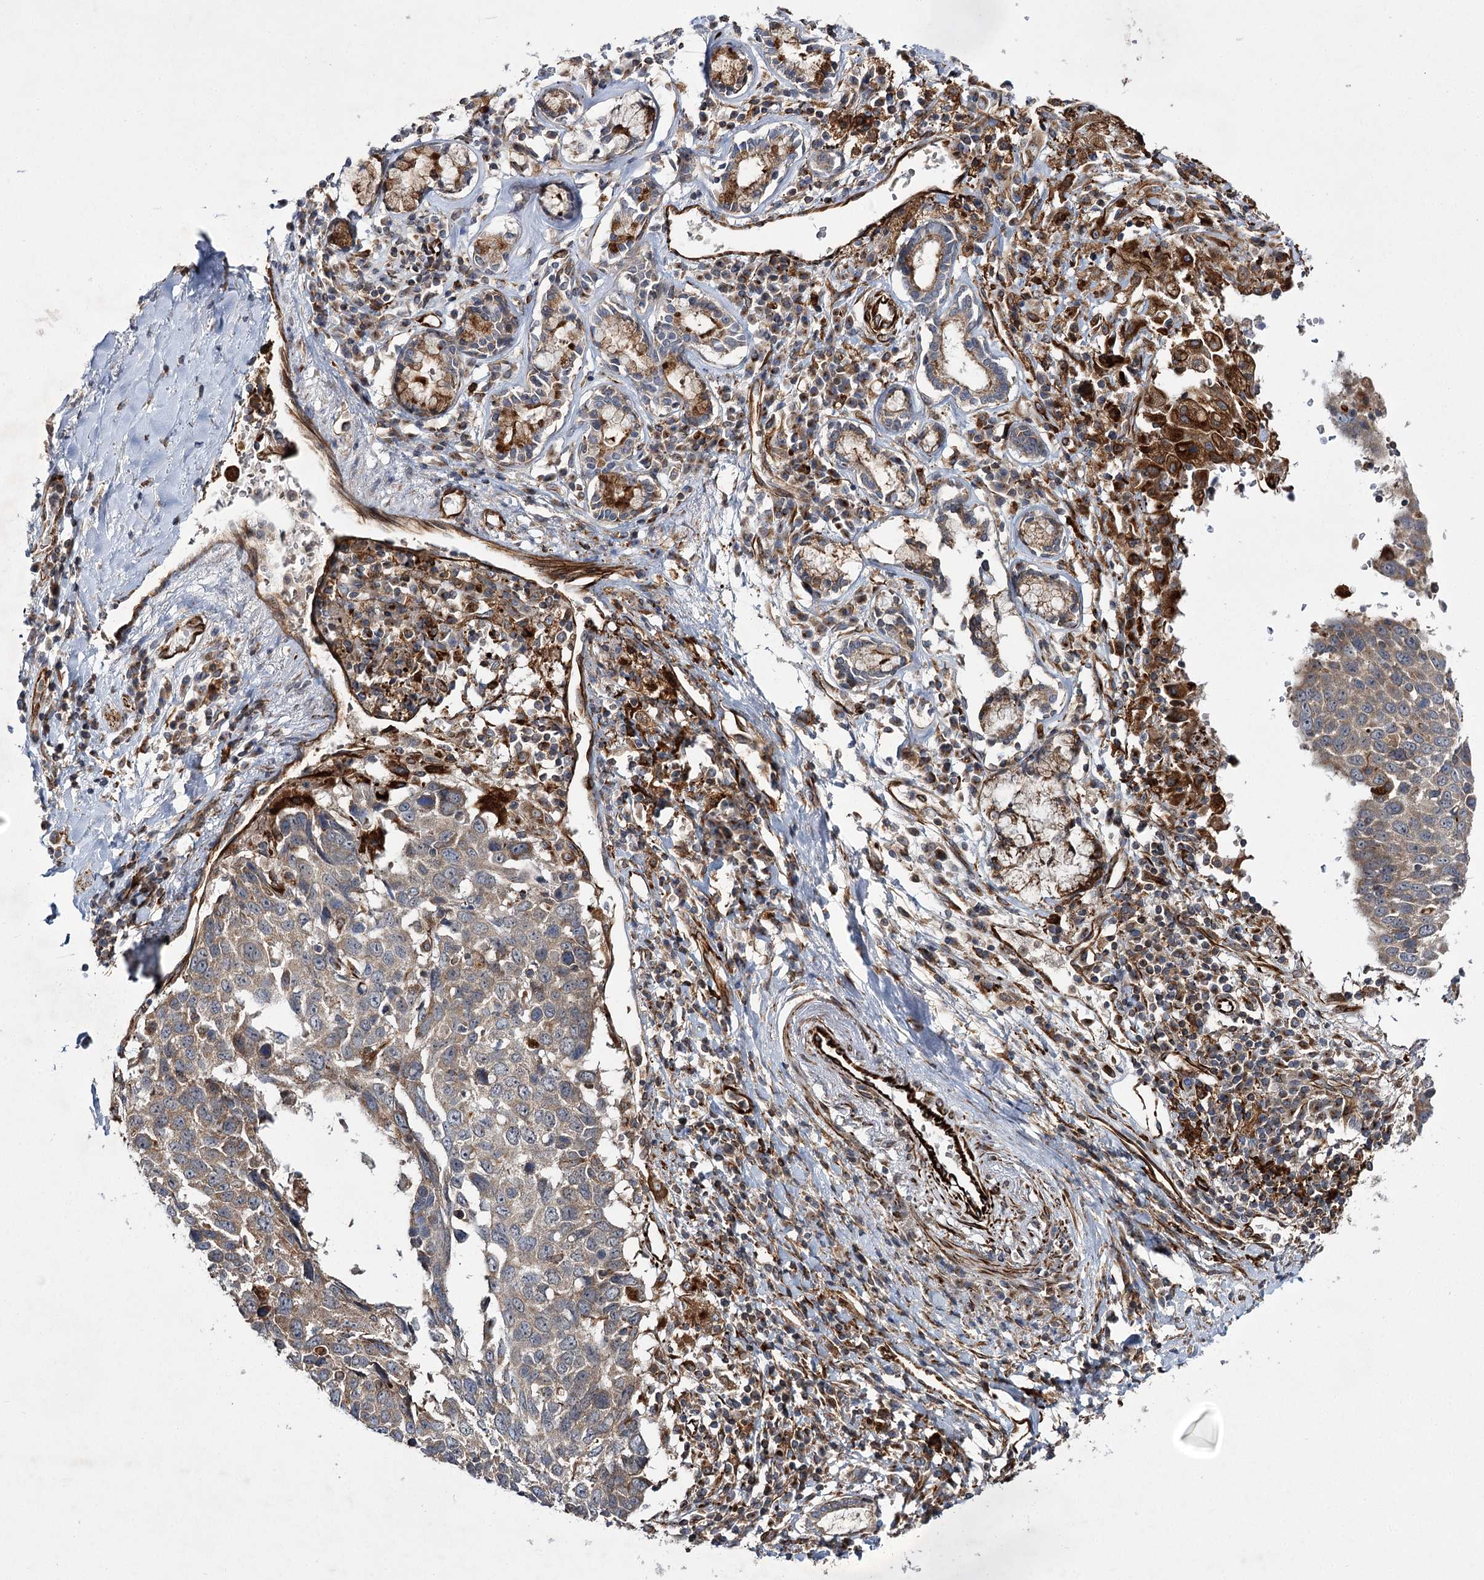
{"staining": {"intensity": "weak", "quantity": "25%-75%", "location": "cytoplasmic/membranous"}, "tissue": "lung cancer", "cell_type": "Tumor cells", "image_type": "cancer", "snomed": [{"axis": "morphology", "description": "Squamous cell carcinoma, NOS"}, {"axis": "topography", "description": "Lung"}], "caption": "This histopathology image exhibits IHC staining of human lung squamous cell carcinoma, with low weak cytoplasmic/membranous expression in approximately 25%-75% of tumor cells.", "gene": "DPEP2", "patient": {"sex": "male", "age": 66}}